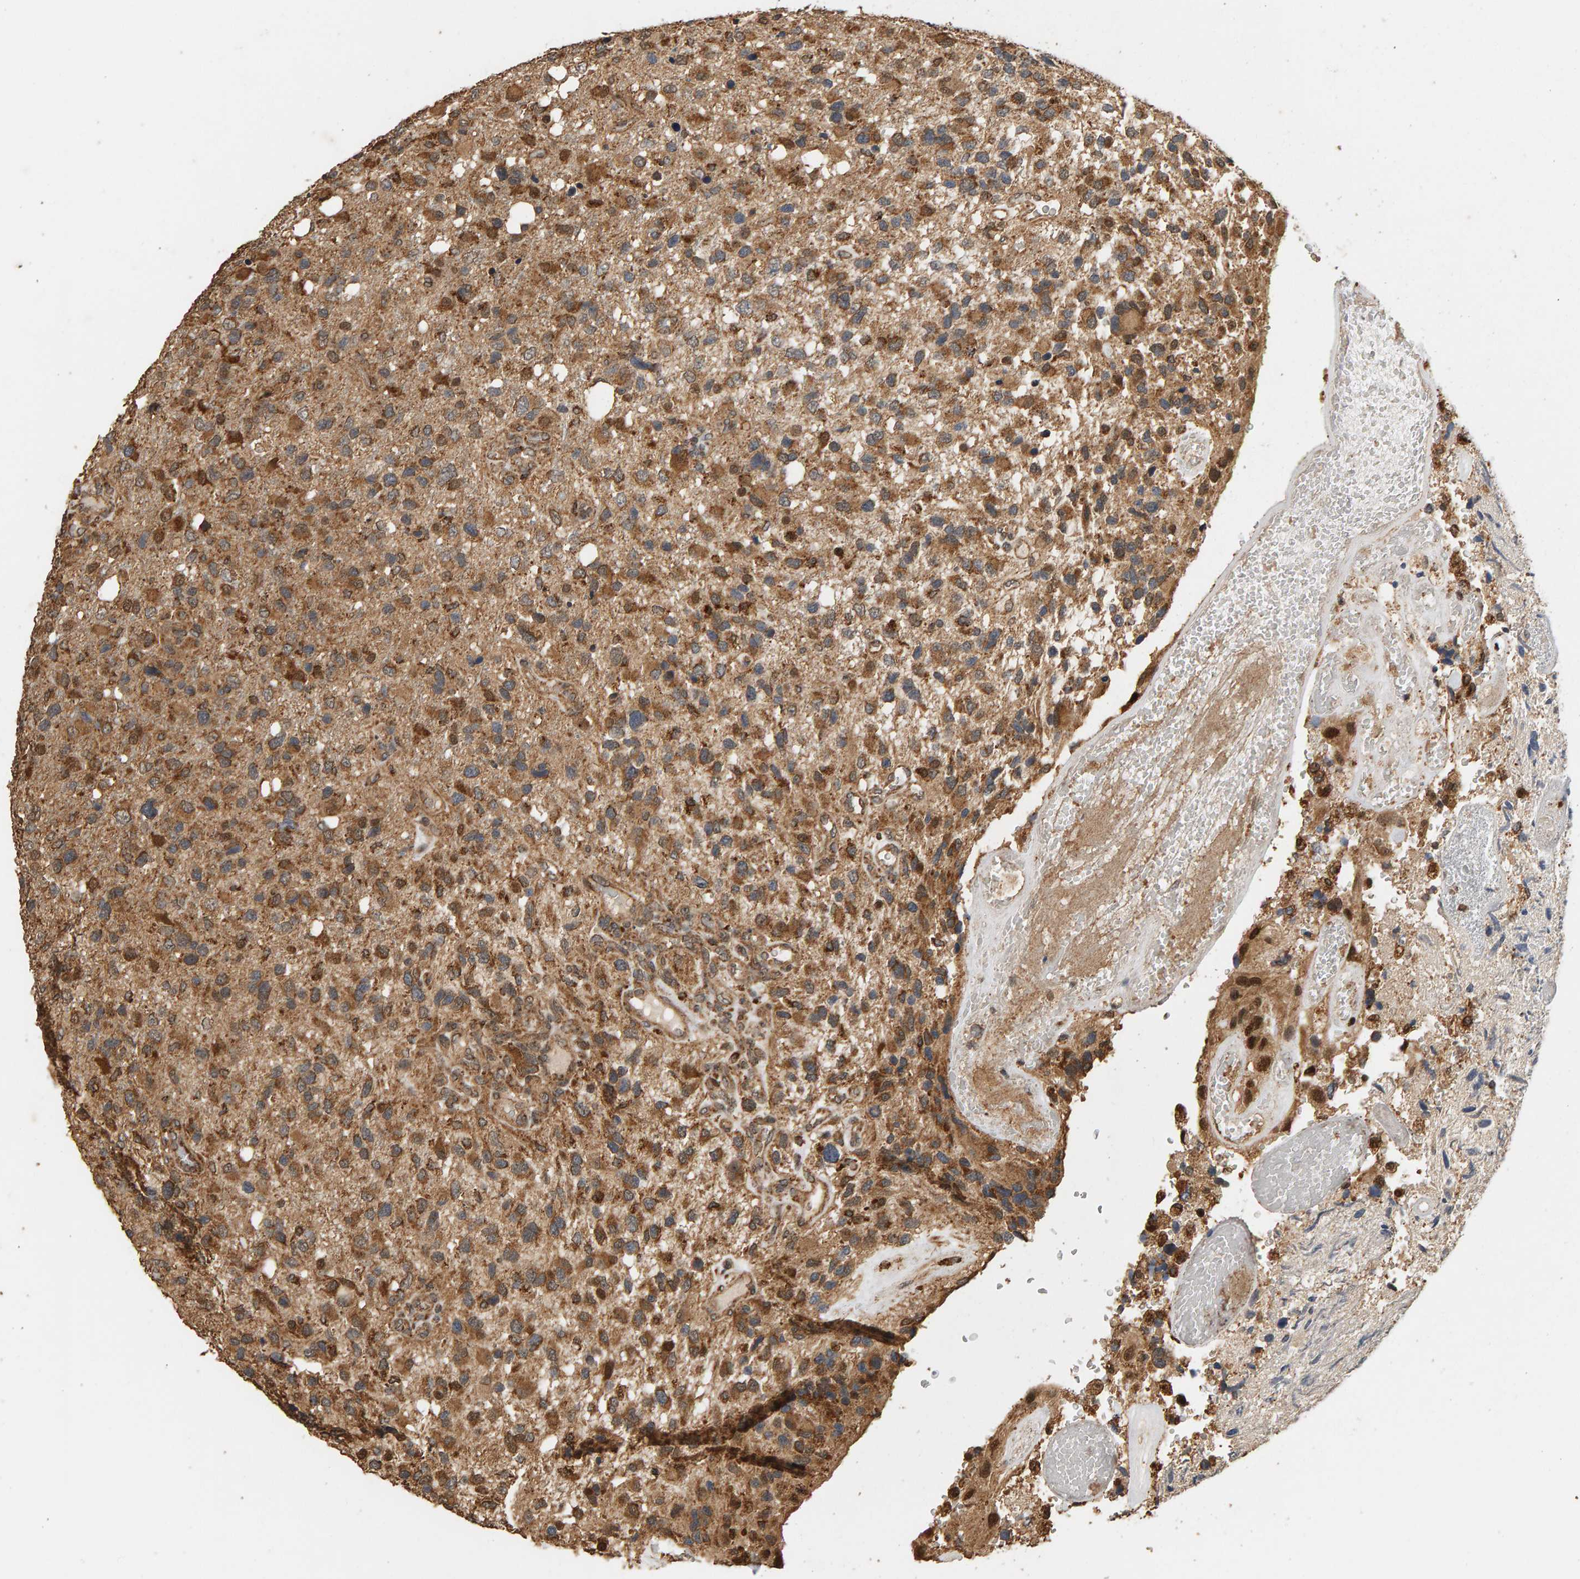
{"staining": {"intensity": "moderate", "quantity": ">75%", "location": "cytoplasmic/membranous"}, "tissue": "glioma", "cell_type": "Tumor cells", "image_type": "cancer", "snomed": [{"axis": "morphology", "description": "Glioma, malignant, High grade"}, {"axis": "topography", "description": "Brain"}], "caption": "Tumor cells show moderate cytoplasmic/membranous staining in about >75% of cells in glioma.", "gene": "GSTK1", "patient": {"sex": "female", "age": 58}}